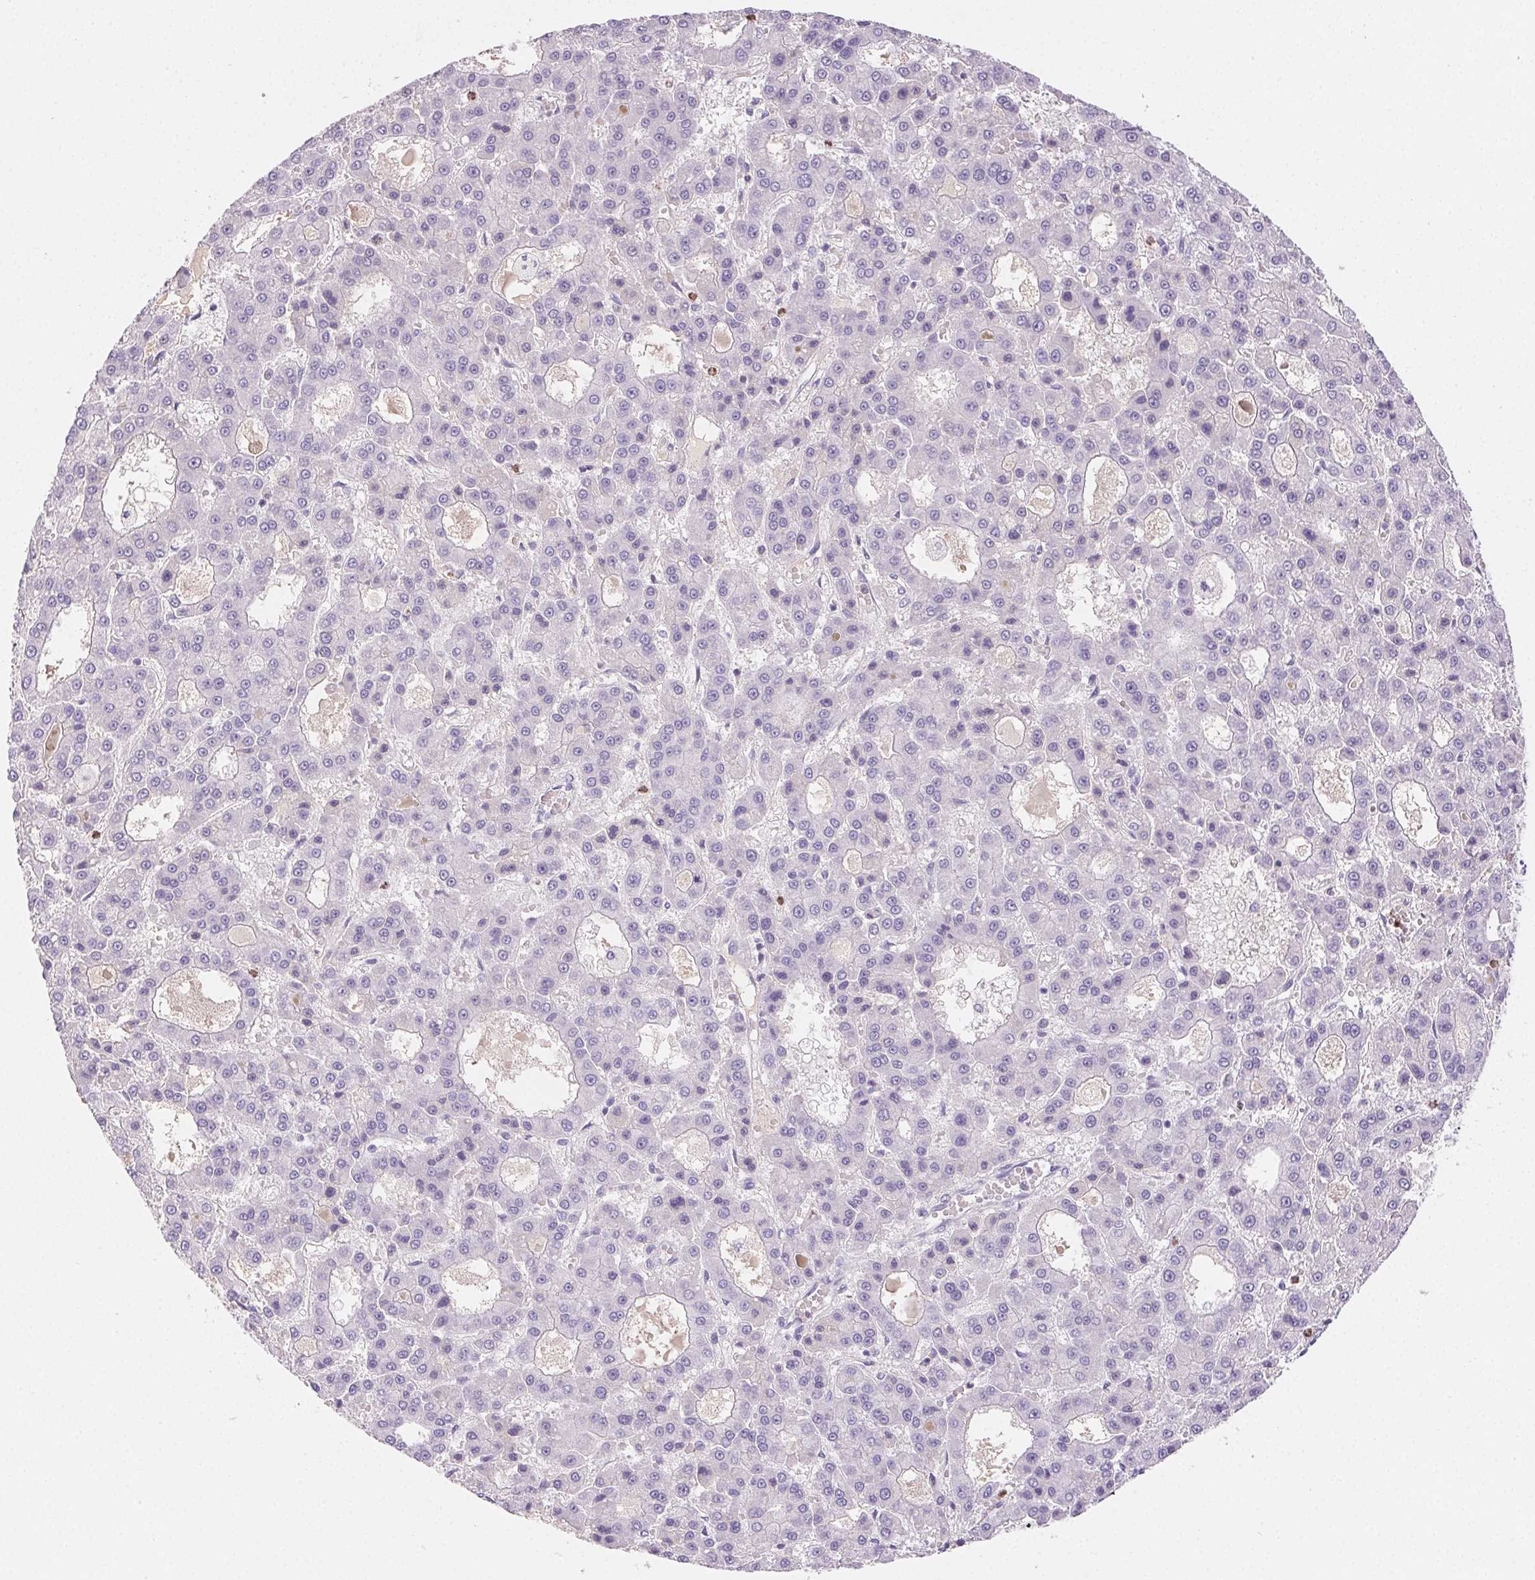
{"staining": {"intensity": "negative", "quantity": "none", "location": "none"}, "tissue": "liver cancer", "cell_type": "Tumor cells", "image_type": "cancer", "snomed": [{"axis": "morphology", "description": "Carcinoma, Hepatocellular, NOS"}, {"axis": "topography", "description": "Liver"}], "caption": "Liver hepatocellular carcinoma was stained to show a protein in brown. There is no significant positivity in tumor cells.", "gene": "PADI4", "patient": {"sex": "male", "age": 70}}